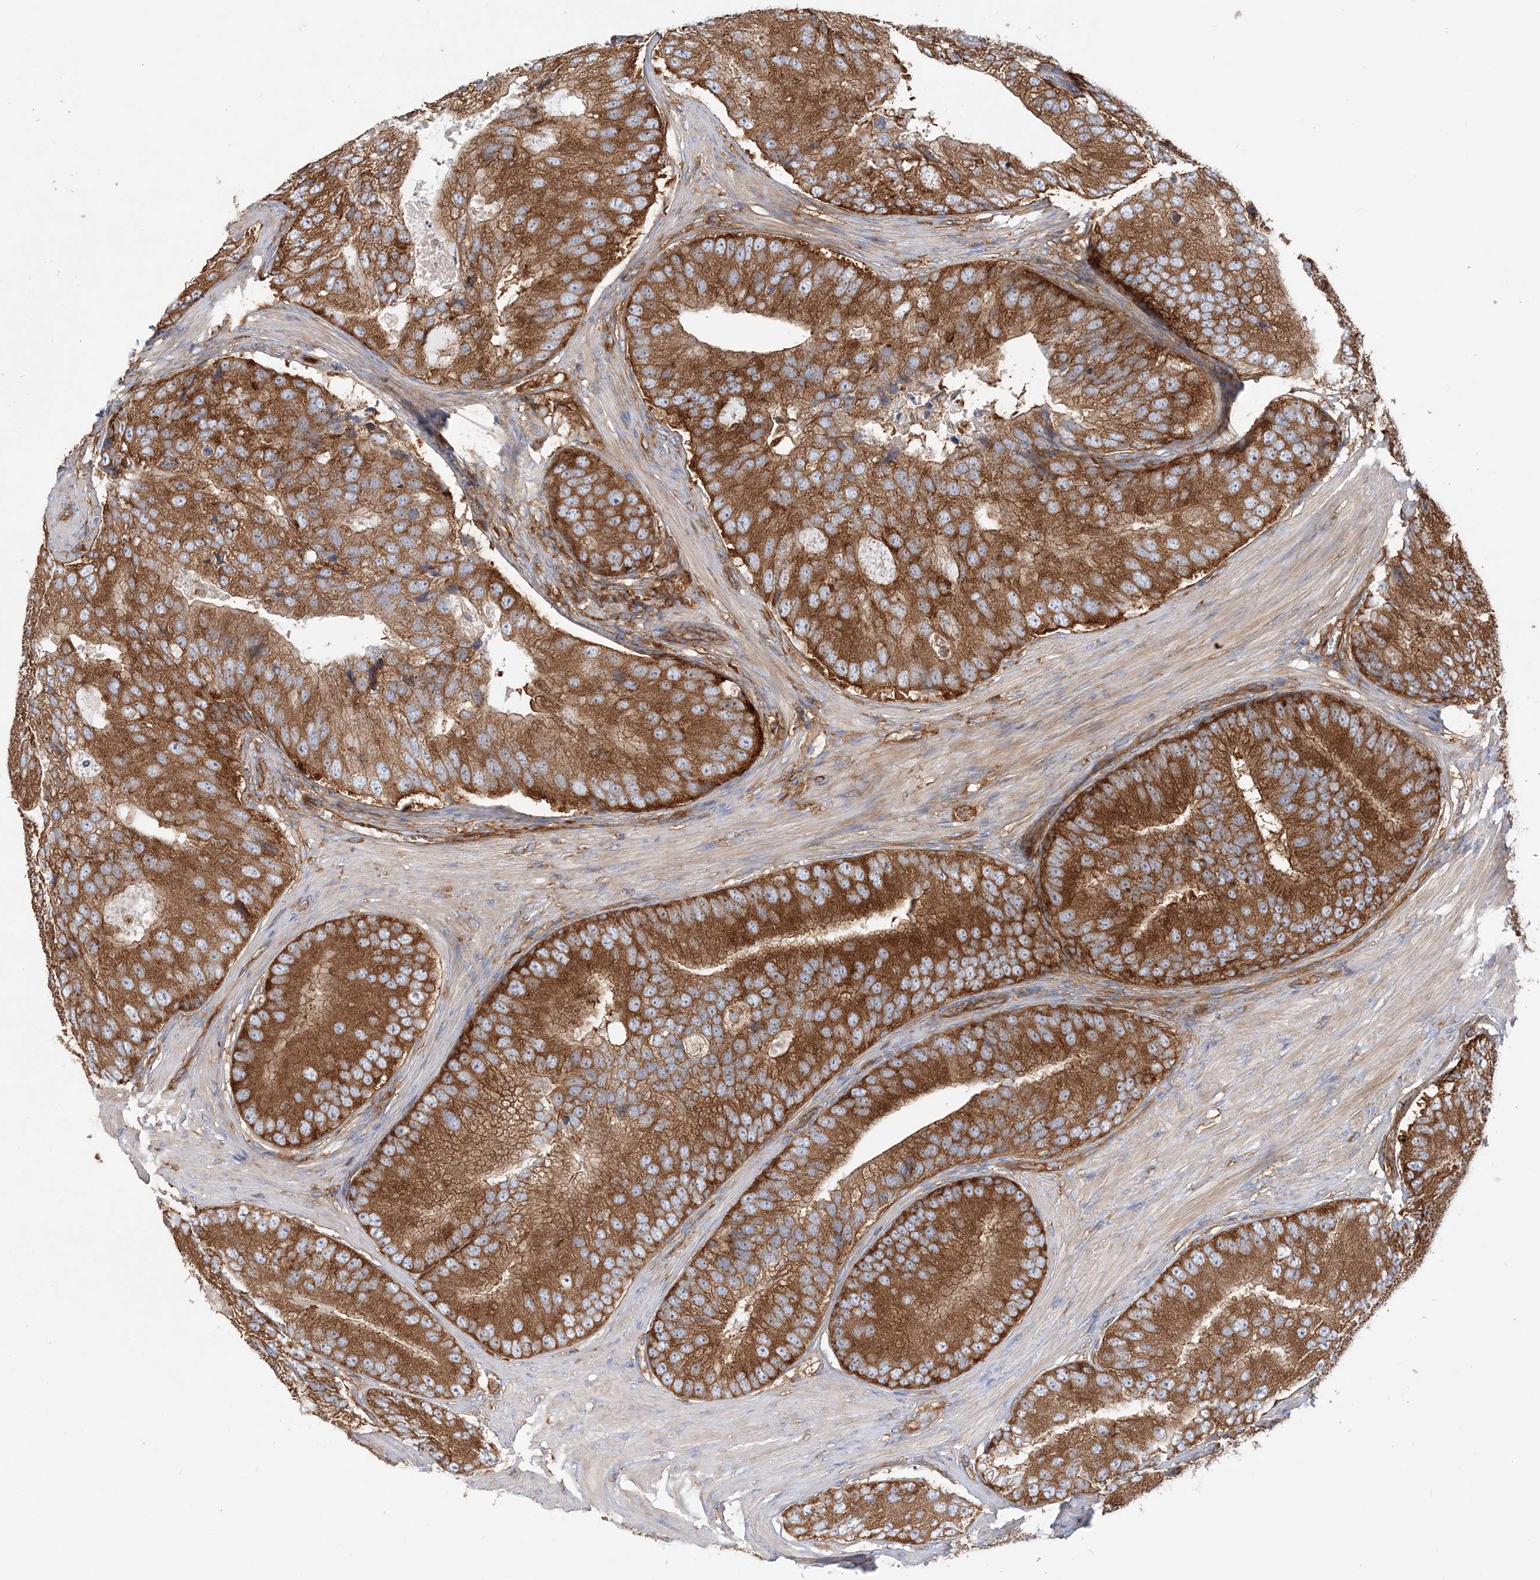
{"staining": {"intensity": "strong", "quantity": ">75%", "location": "cytoplasmic/membranous"}, "tissue": "prostate cancer", "cell_type": "Tumor cells", "image_type": "cancer", "snomed": [{"axis": "morphology", "description": "Adenocarcinoma, High grade"}, {"axis": "topography", "description": "Prostate"}], "caption": "Prostate cancer stained with a protein marker demonstrates strong staining in tumor cells.", "gene": "TBC1D5", "patient": {"sex": "male", "age": 70}}